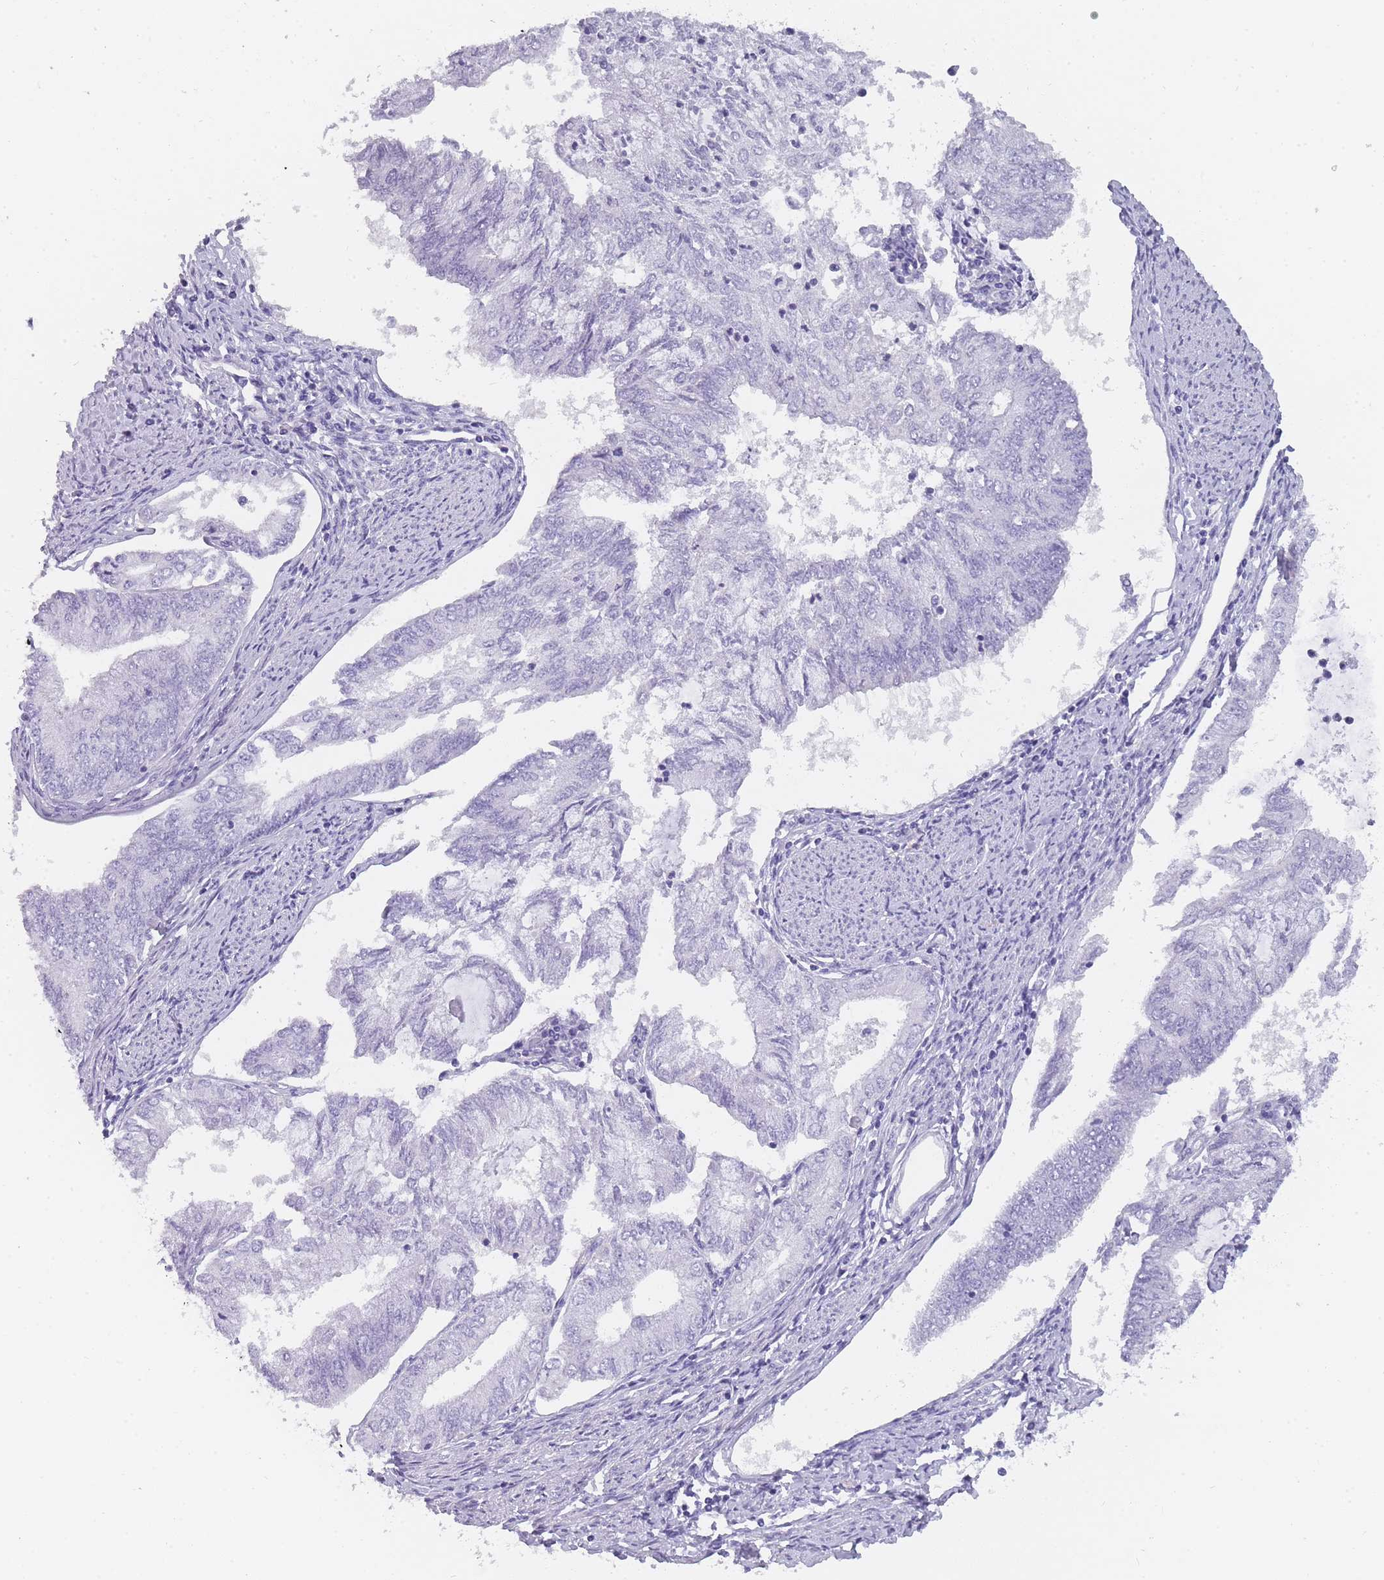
{"staining": {"intensity": "negative", "quantity": "none", "location": "none"}, "tissue": "endometrial cancer", "cell_type": "Tumor cells", "image_type": "cancer", "snomed": [{"axis": "morphology", "description": "Adenocarcinoma, NOS"}, {"axis": "topography", "description": "Endometrium"}], "caption": "Human endometrial cancer stained for a protein using IHC exhibits no positivity in tumor cells.", "gene": "TCP11", "patient": {"sex": "female", "age": 68}}